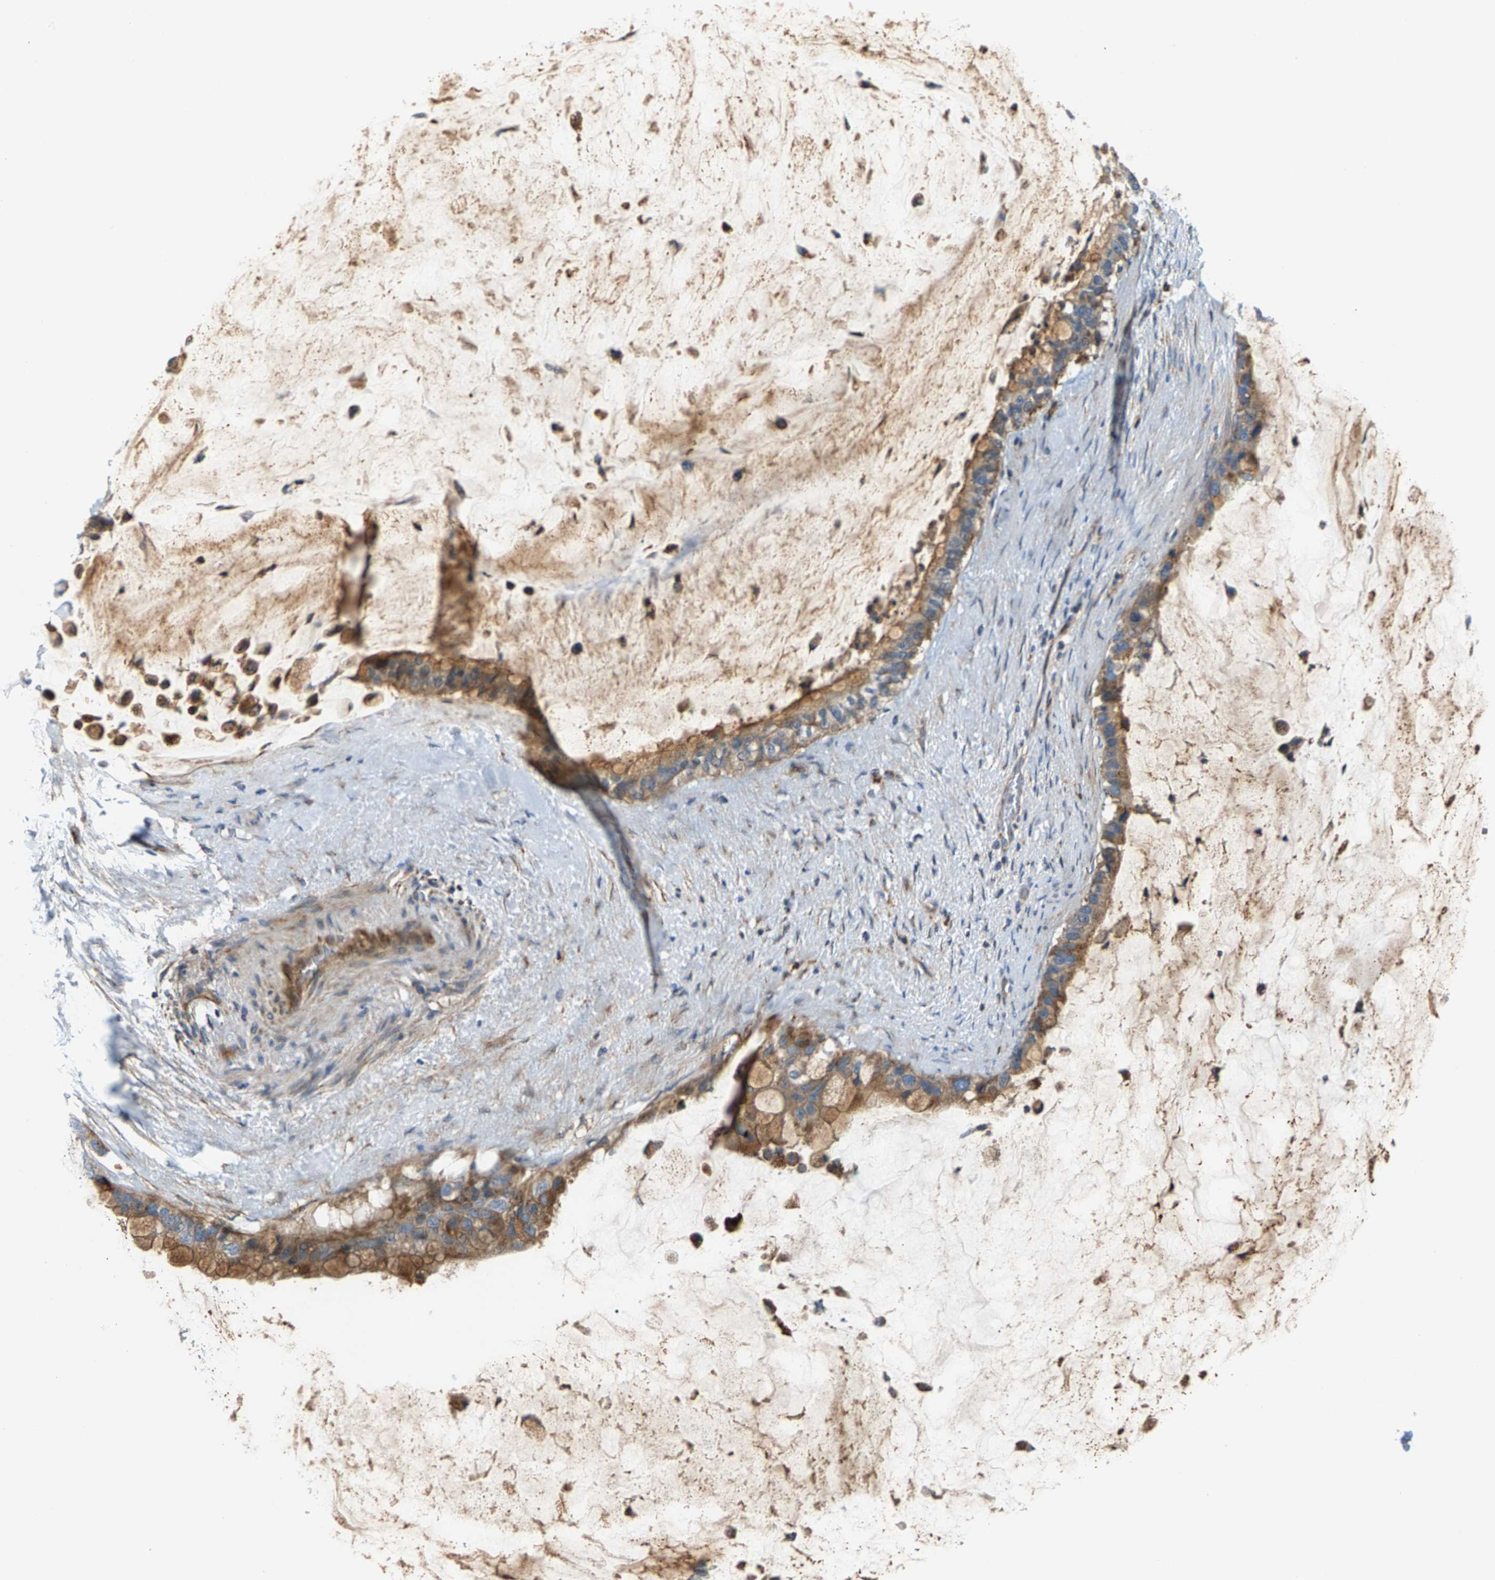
{"staining": {"intensity": "moderate", "quantity": ">75%", "location": "cytoplasmic/membranous"}, "tissue": "pancreatic cancer", "cell_type": "Tumor cells", "image_type": "cancer", "snomed": [{"axis": "morphology", "description": "Adenocarcinoma, NOS"}, {"axis": "topography", "description": "Pancreas"}], "caption": "Tumor cells display medium levels of moderate cytoplasmic/membranous expression in approximately >75% of cells in human adenocarcinoma (pancreatic). Immunohistochemistry stains the protein of interest in brown and the nuclei are stained blue.", "gene": "PDCL", "patient": {"sex": "male", "age": 41}}